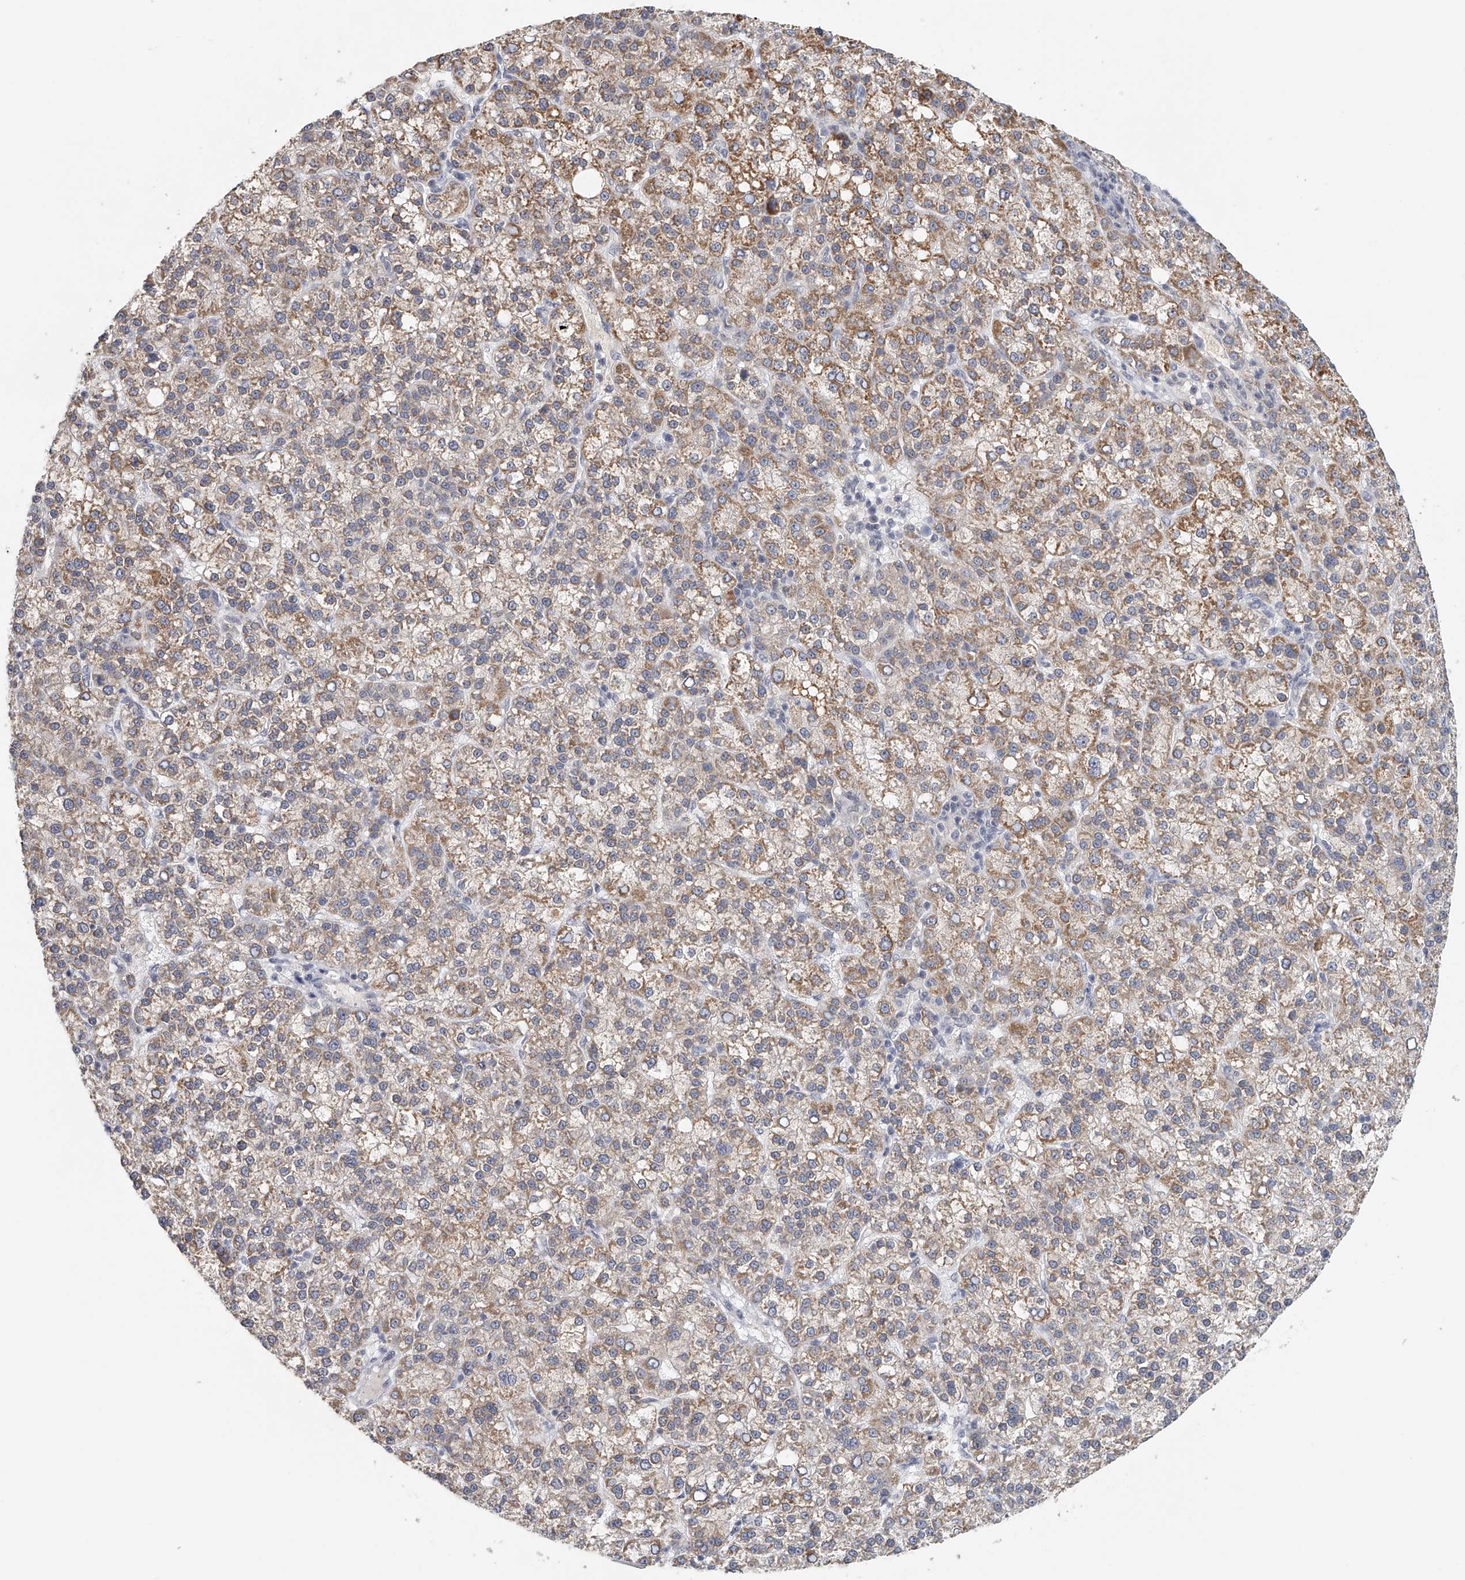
{"staining": {"intensity": "moderate", "quantity": ">75%", "location": "cytoplasmic/membranous"}, "tissue": "liver cancer", "cell_type": "Tumor cells", "image_type": "cancer", "snomed": [{"axis": "morphology", "description": "Carcinoma, Hepatocellular, NOS"}, {"axis": "topography", "description": "Liver"}], "caption": "Tumor cells show medium levels of moderate cytoplasmic/membranous staining in approximately >75% of cells in human hepatocellular carcinoma (liver).", "gene": "DDX43", "patient": {"sex": "female", "age": 58}}